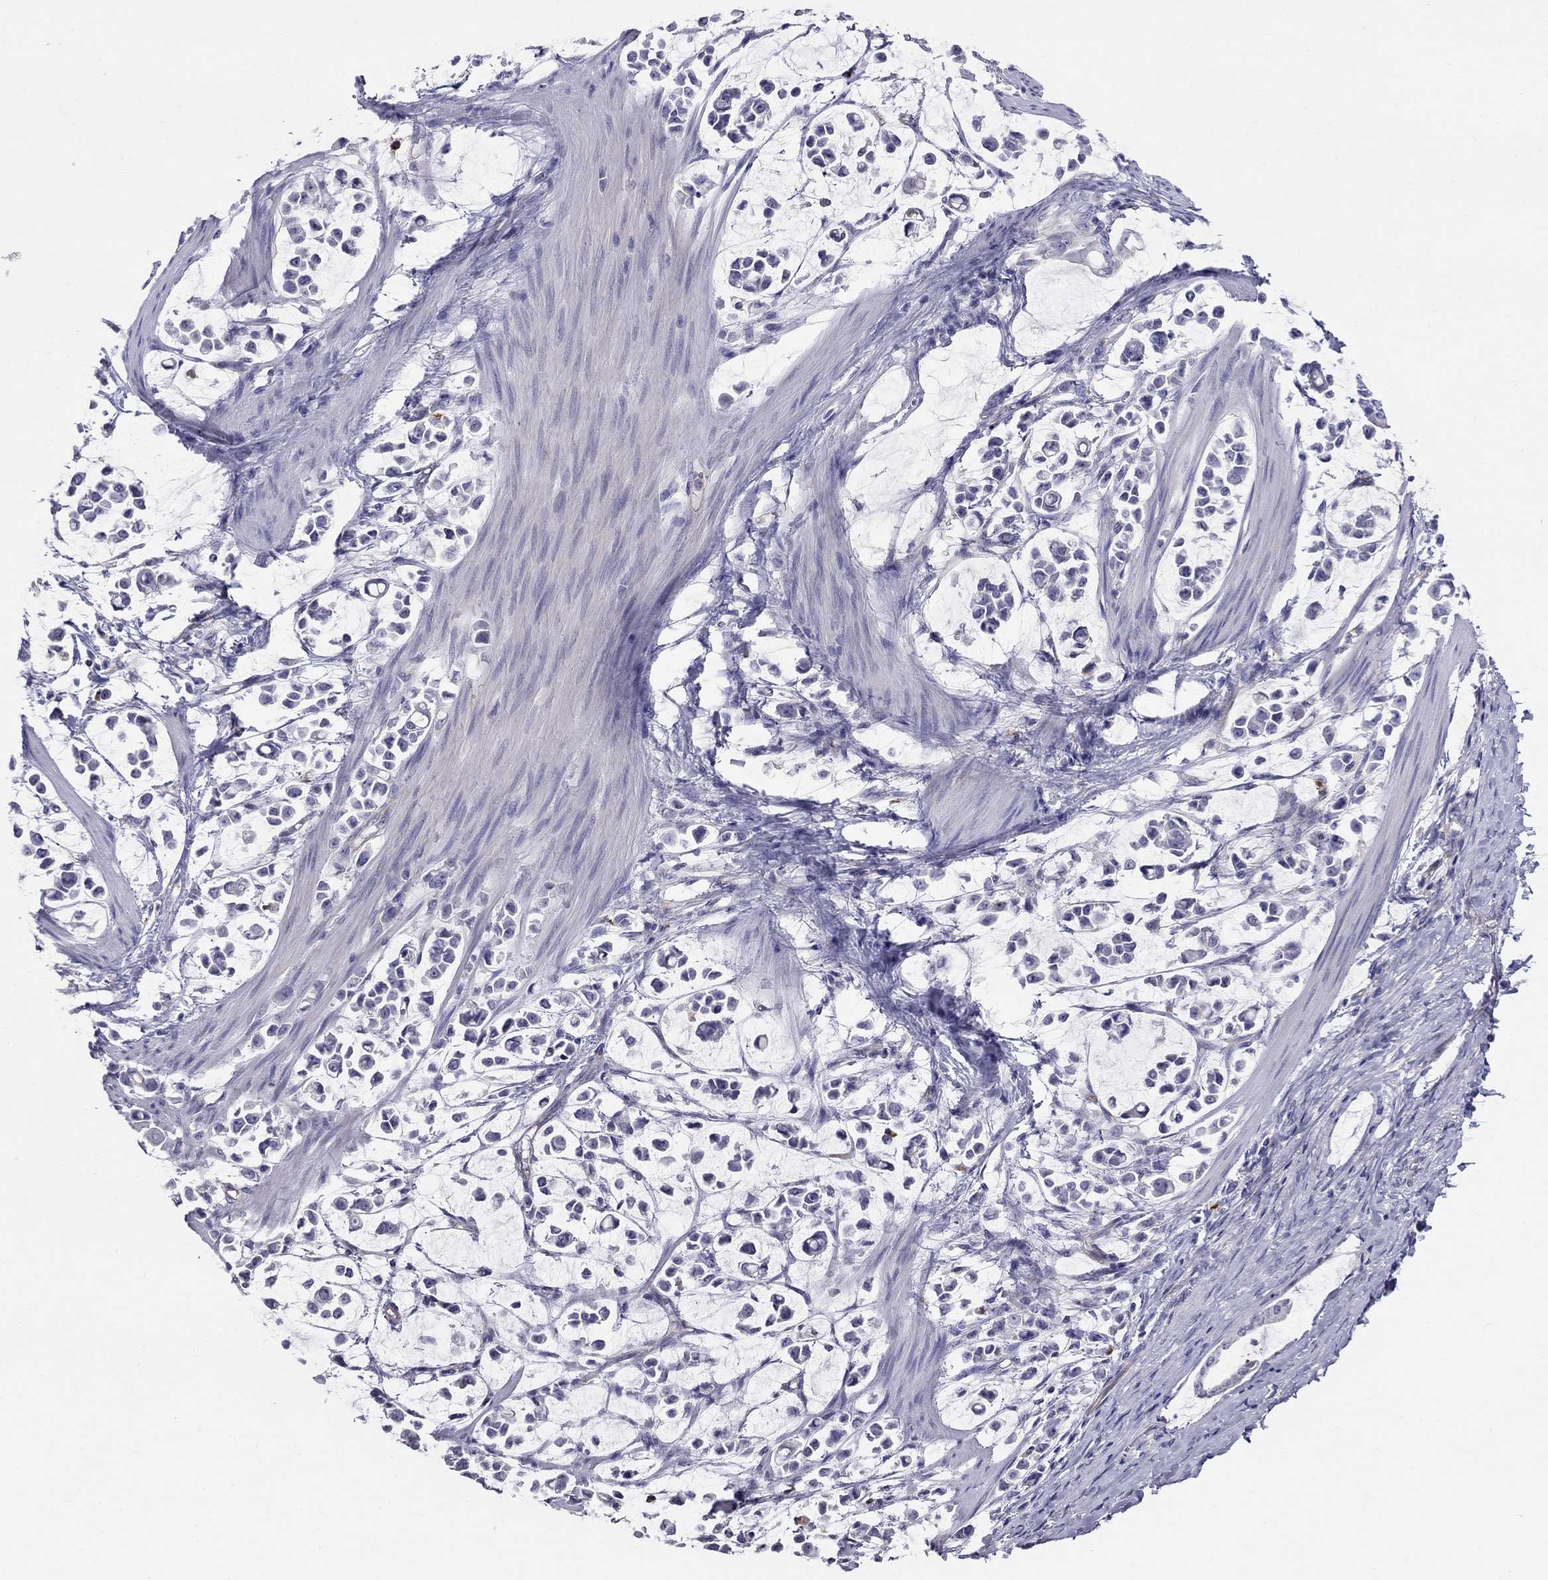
{"staining": {"intensity": "negative", "quantity": "none", "location": "none"}, "tissue": "stomach cancer", "cell_type": "Tumor cells", "image_type": "cancer", "snomed": [{"axis": "morphology", "description": "Adenocarcinoma, NOS"}, {"axis": "topography", "description": "Stomach"}], "caption": "Adenocarcinoma (stomach) was stained to show a protein in brown. There is no significant positivity in tumor cells. (DAB immunohistochemistry visualized using brightfield microscopy, high magnification).", "gene": "SPINT4", "patient": {"sex": "male", "age": 82}}